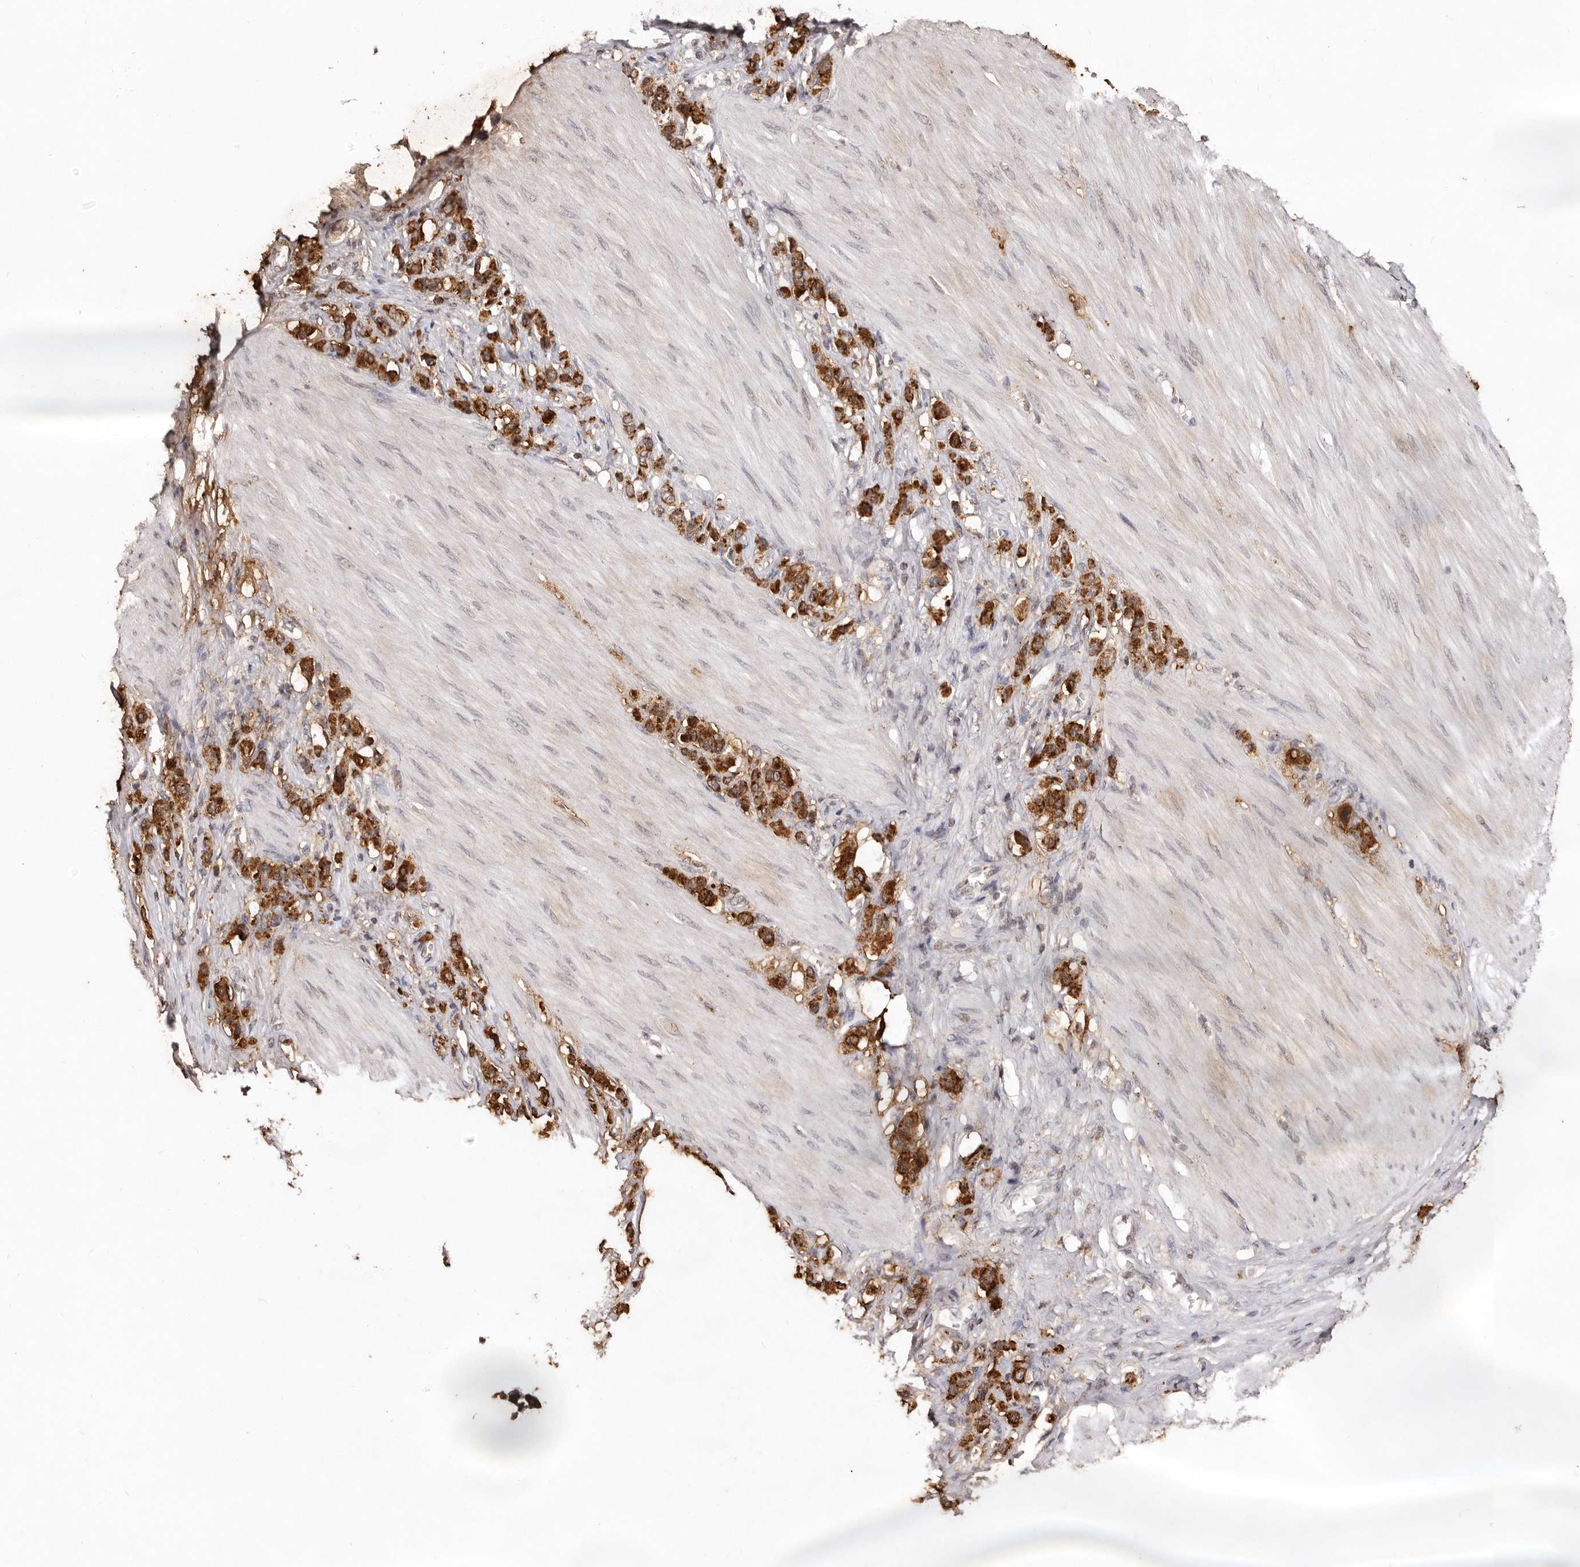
{"staining": {"intensity": "strong", "quantity": ">75%", "location": "cytoplasmic/membranous"}, "tissue": "stomach cancer", "cell_type": "Tumor cells", "image_type": "cancer", "snomed": [{"axis": "morphology", "description": "Adenocarcinoma, NOS"}, {"axis": "topography", "description": "Stomach"}], "caption": "Protein staining reveals strong cytoplasmic/membranous positivity in approximately >75% of tumor cells in adenocarcinoma (stomach).", "gene": "NOTCH1", "patient": {"sex": "female", "age": 65}}